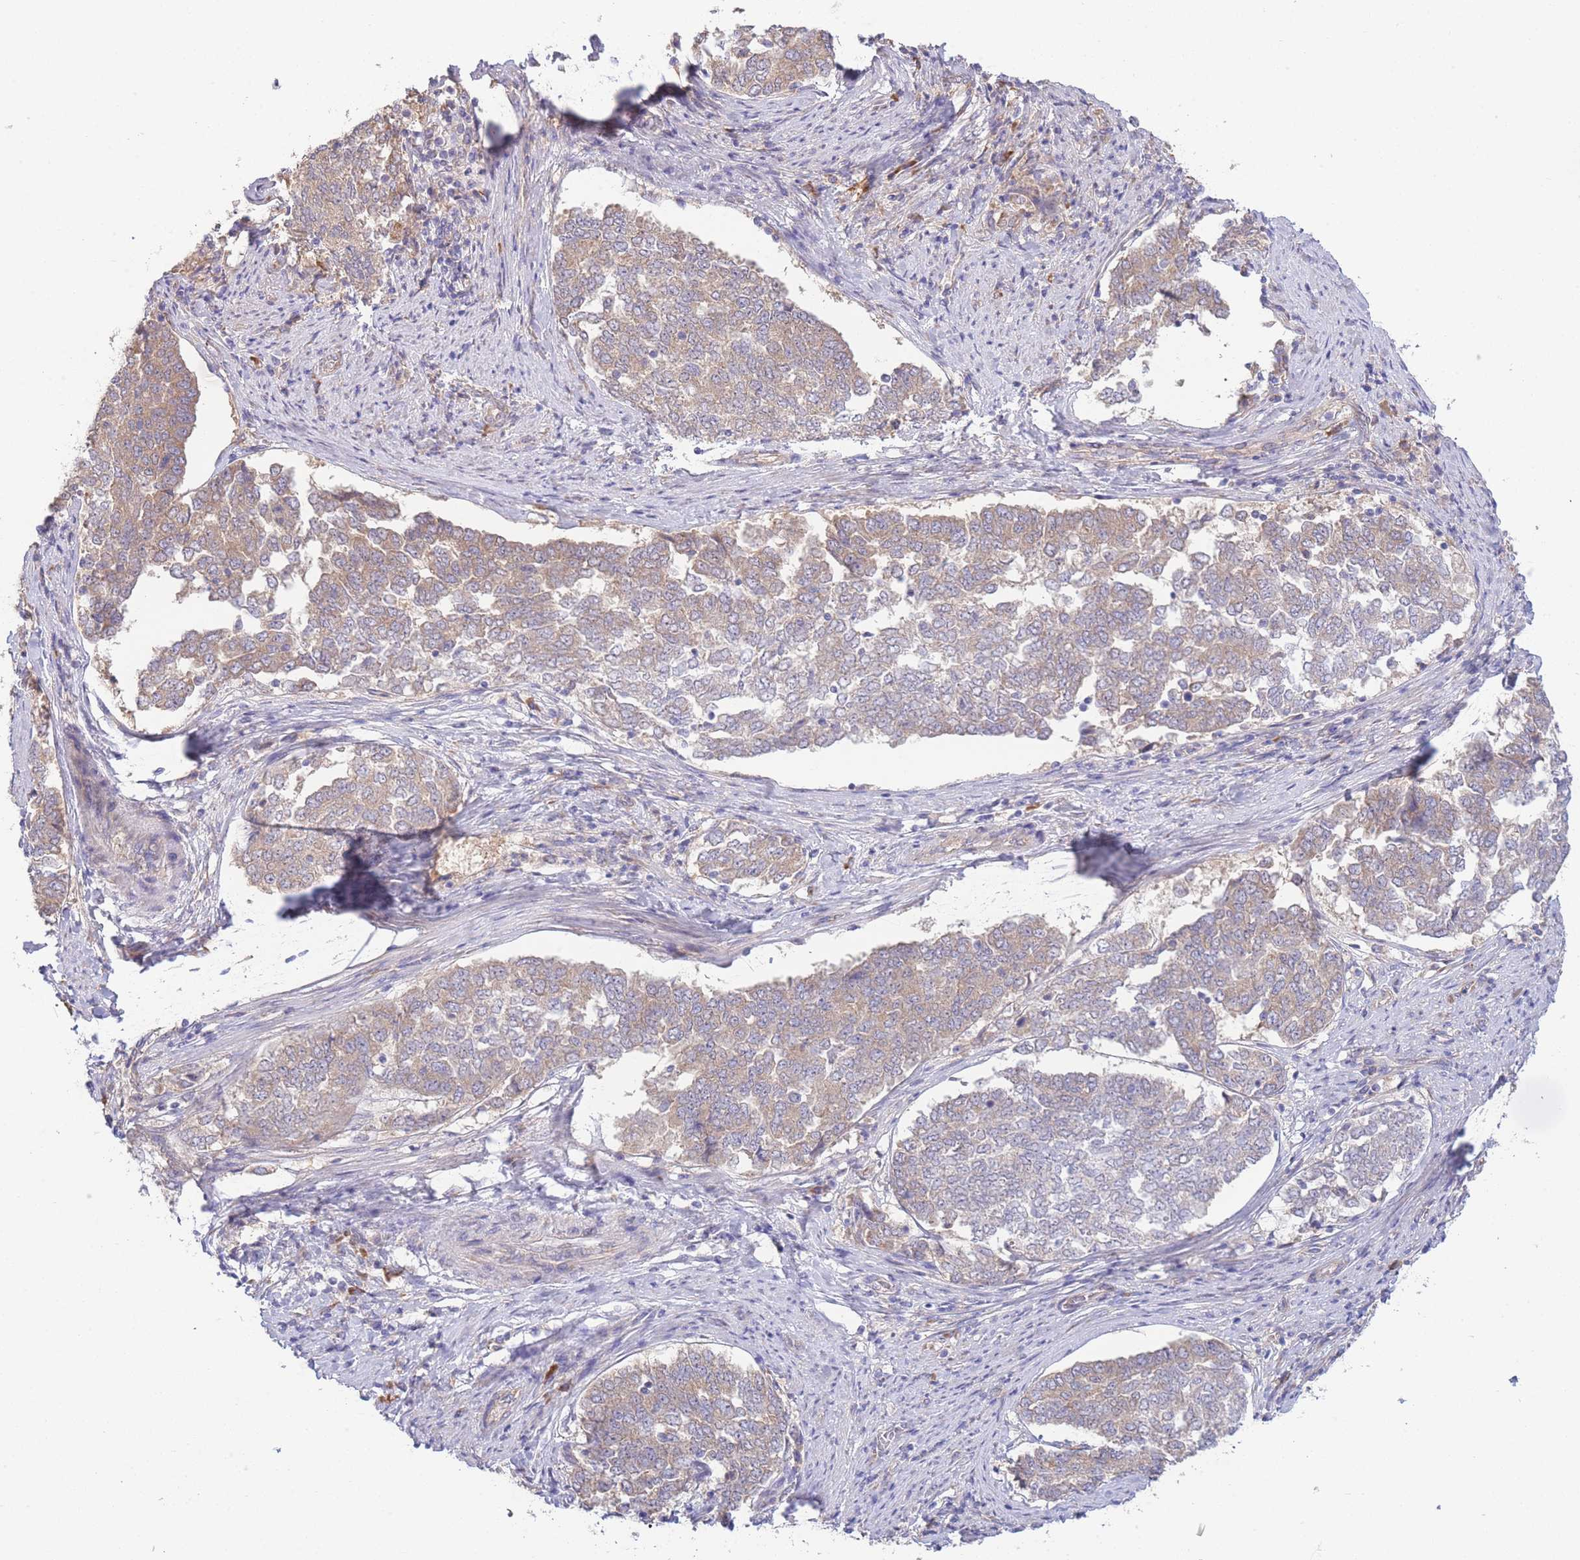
{"staining": {"intensity": "moderate", "quantity": "25%-75%", "location": "cytoplasmic/membranous"}, "tissue": "endometrial cancer", "cell_type": "Tumor cells", "image_type": "cancer", "snomed": [{"axis": "morphology", "description": "Adenocarcinoma, NOS"}, {"axis": "topography", "description": "Endometrium"}], "caption": "High-magnification brightfield microscopy of endometrial cancer (adenocarcinoma) stained with DAB (brown) and counterstained with hematoxylin (blue). tumor cells exhibit moderate cytoplasmic/membranous staining is appreciated in about25%-75% of cells. The staining was performed using DAB, with brown indicating positive protein expression. Nuclei are stained blue with hematoxylin.", "gene": "BEX1", "patient": {"sex": "female", "age": 80}}